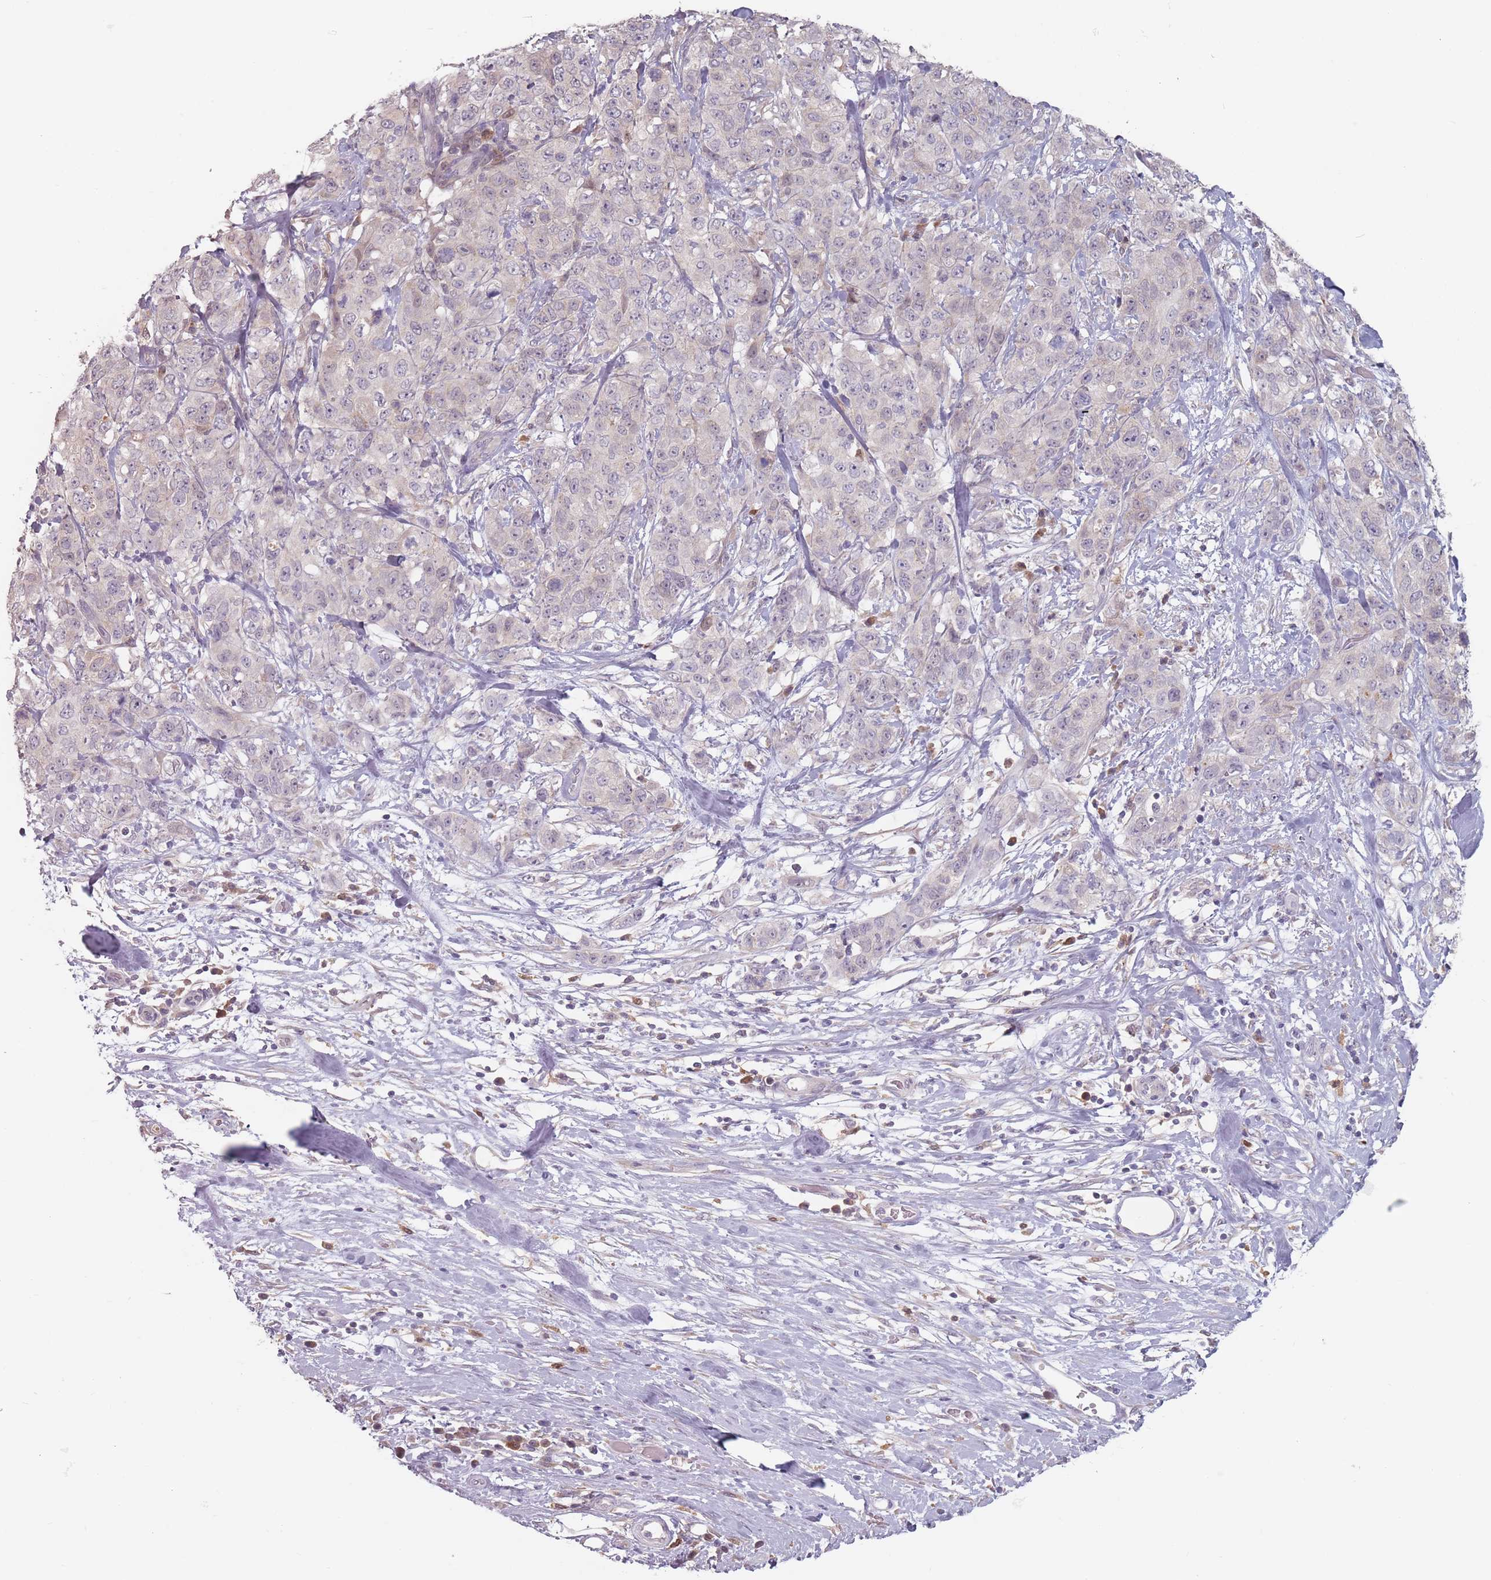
{"staining": {"intensity": "negative", "quantity": "none", "location": "none"}, "tissue": "stomach cancer", "cell_type": "Tumor cells", "image_type": "cancer", "snomed": [{"axis": "morphology", "description": "Adenocarcinoma, NOS"}, {"axis": "topography", "description": "Stomach"}], "caption": "The image reveals no staining of tumor cells in stomach adenocarcinoma.", "gene": "NAXE", "patient": {"sex": "male", "age": 48}}